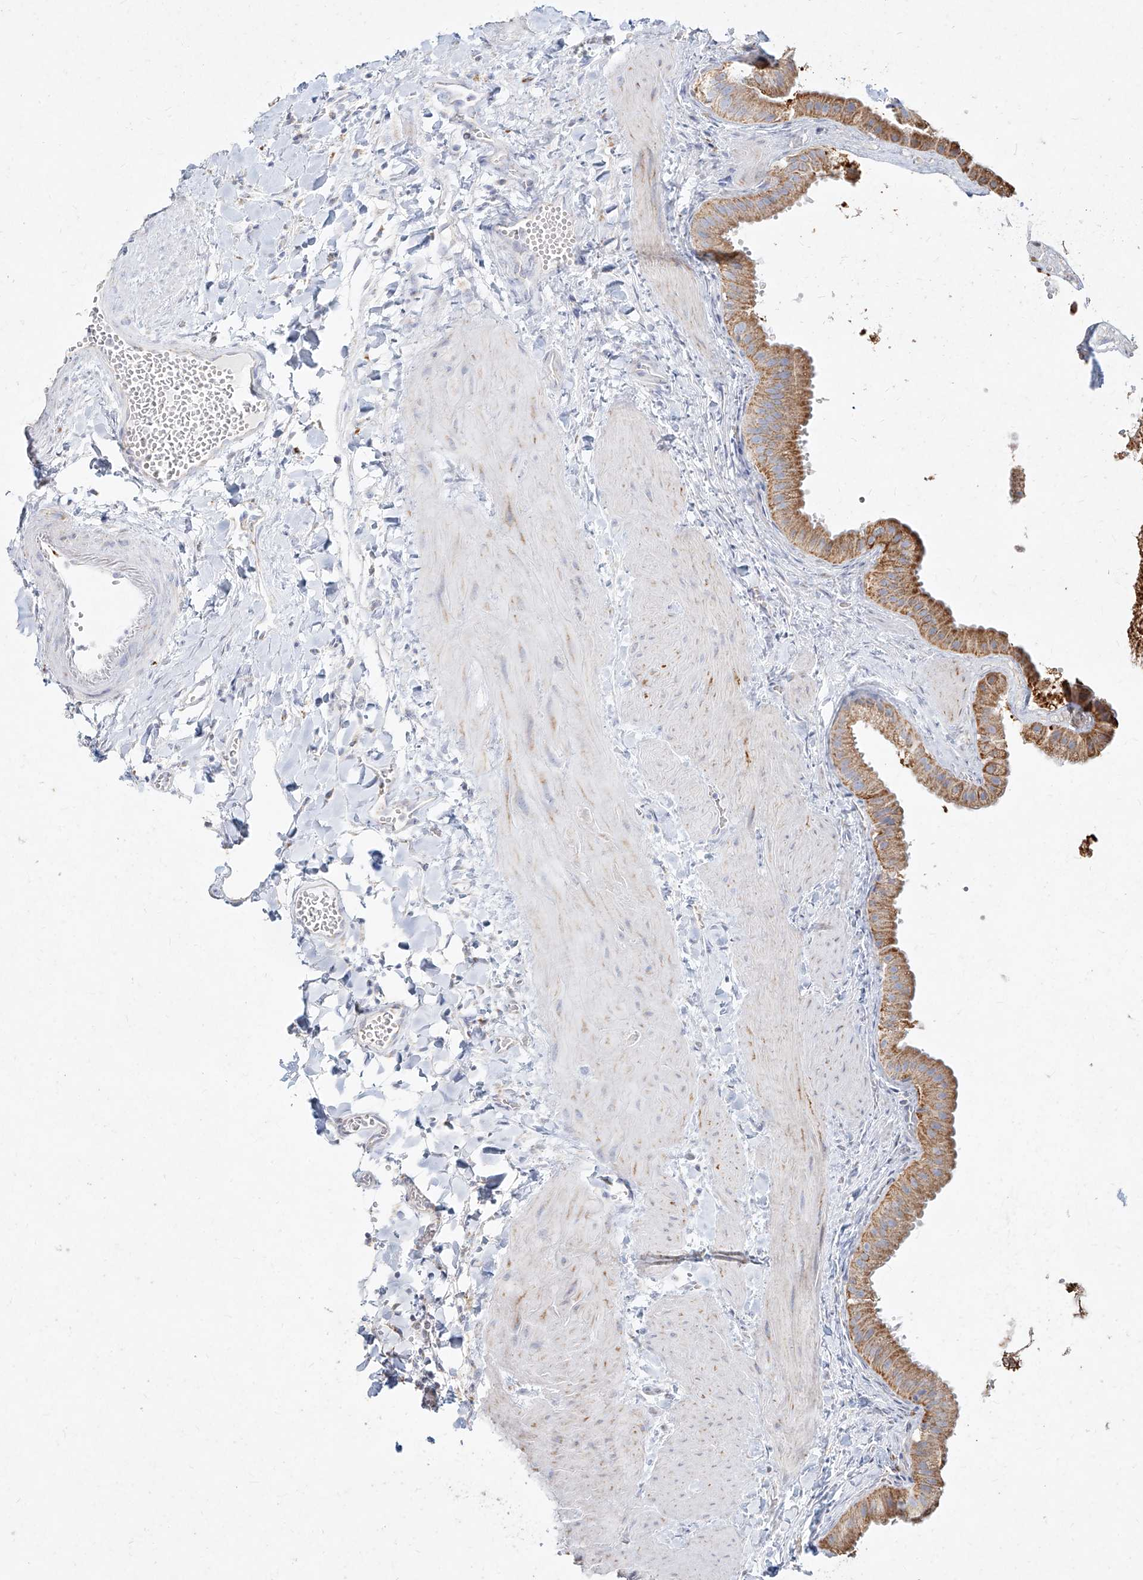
{"staining": {"intensity": "moderate", "quantity": ">75%", "location": "cytoplasmic/membranous"}, "tissue": "gallbladder", "cell_type": "Glandular cells", "image_type": "normal", "snomed": [{"axis": "morphology", "description": "Normal tissue, NOS"}, {"axis": "topography", "description": "Gallbladder"}], "caption": "Protein staining of benign gallbladder exhibits moderate cytoplasmic/membranous positivity in about >75% of glandular cells. The protein of interest is shown in brown color, while the nuclei are stained blue.", "gene": "MTX2", "patient": {"sex": "male", "age": 55}}